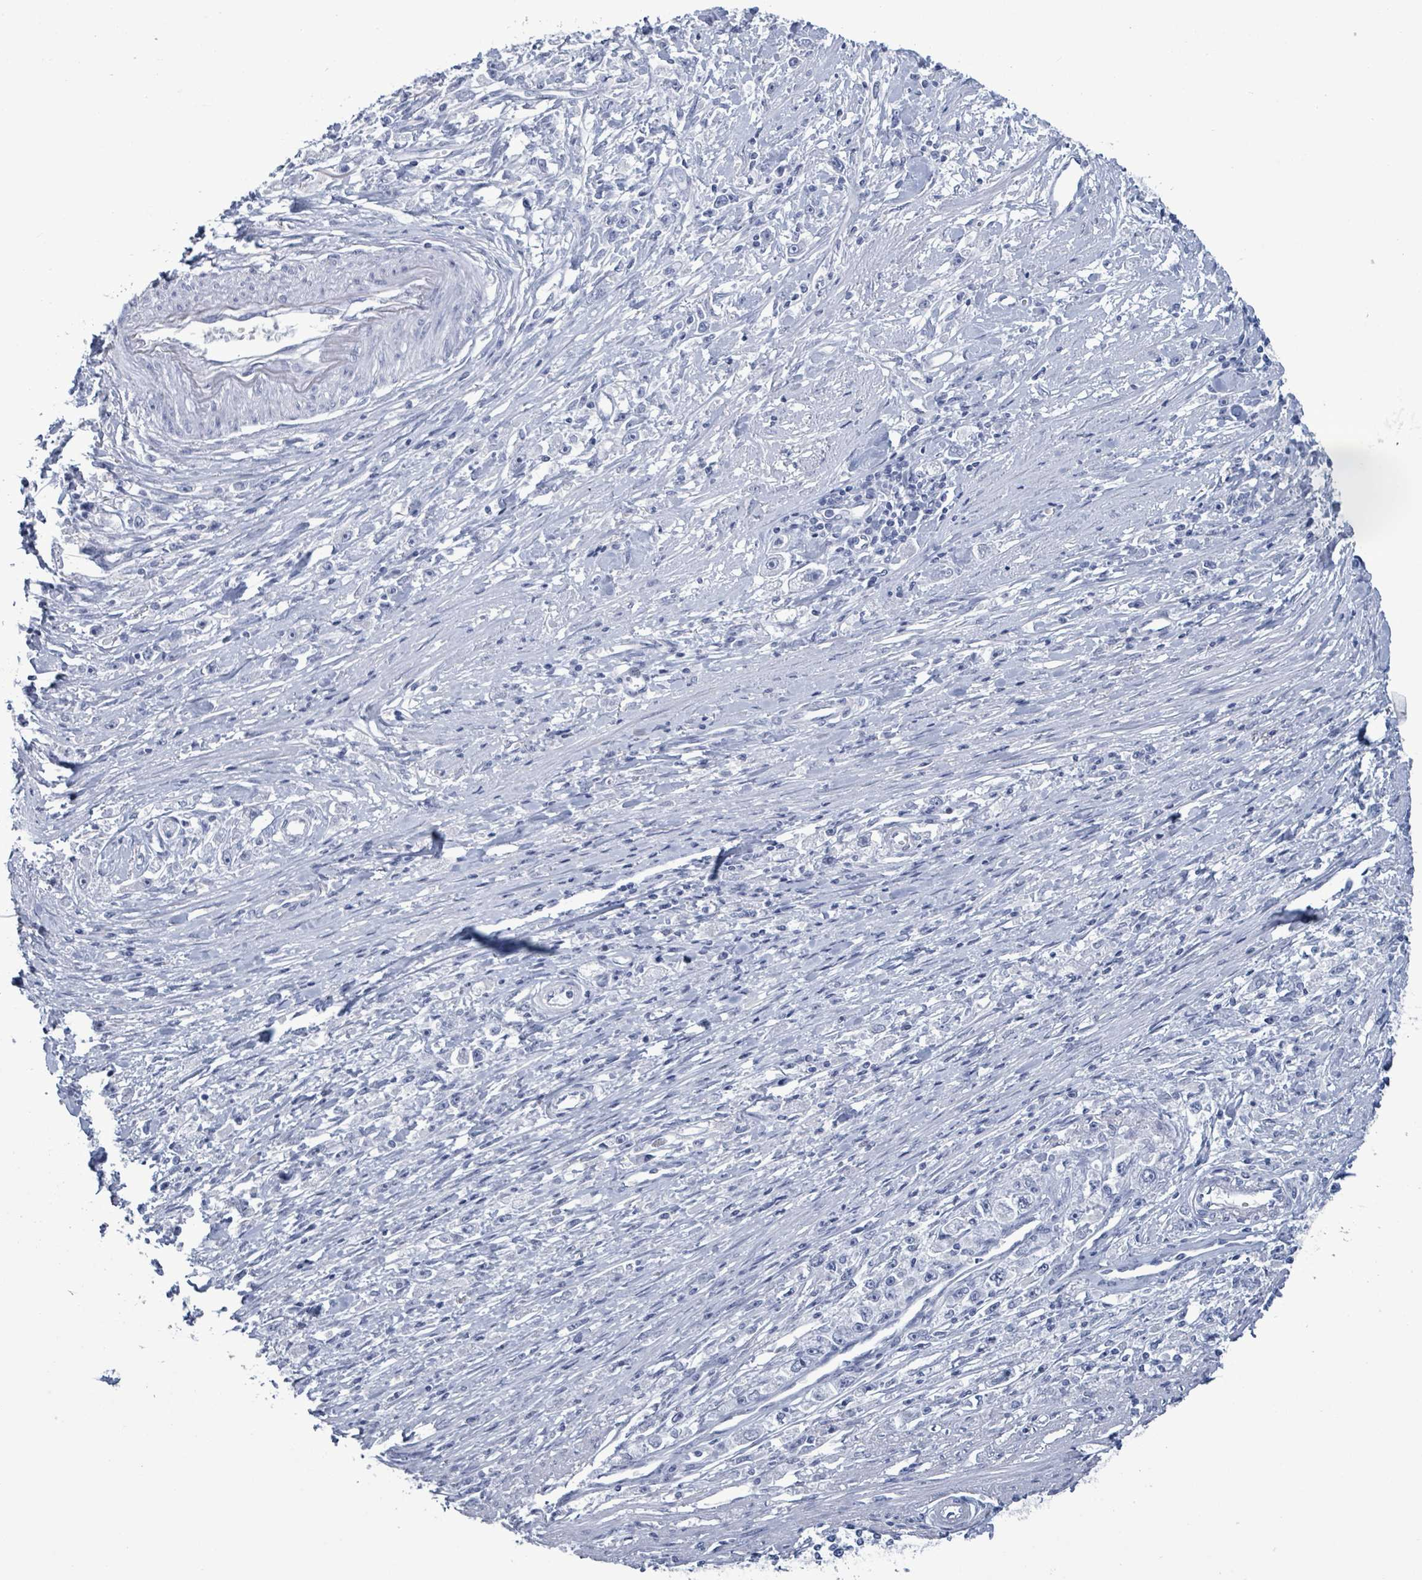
{"staining": {"intensity": "negative", "quantity": "none", "location": "none"}, "tissue": "stomach cancer", "cell_type": "Tumor cells", "image_type": "cancer", "snomed": [{"axis": "morphology", "description": "Adenocarcinoma, NOS"}, {"axis": "topography", "description": "Stomach"}], "caption": "Protein analysis of stomach cancer (adenocarcinoma) demonstrates no significant staining in tumor cells.", "gene": "NKX2-1", "patient": {"sex": "female", "age": 59}}